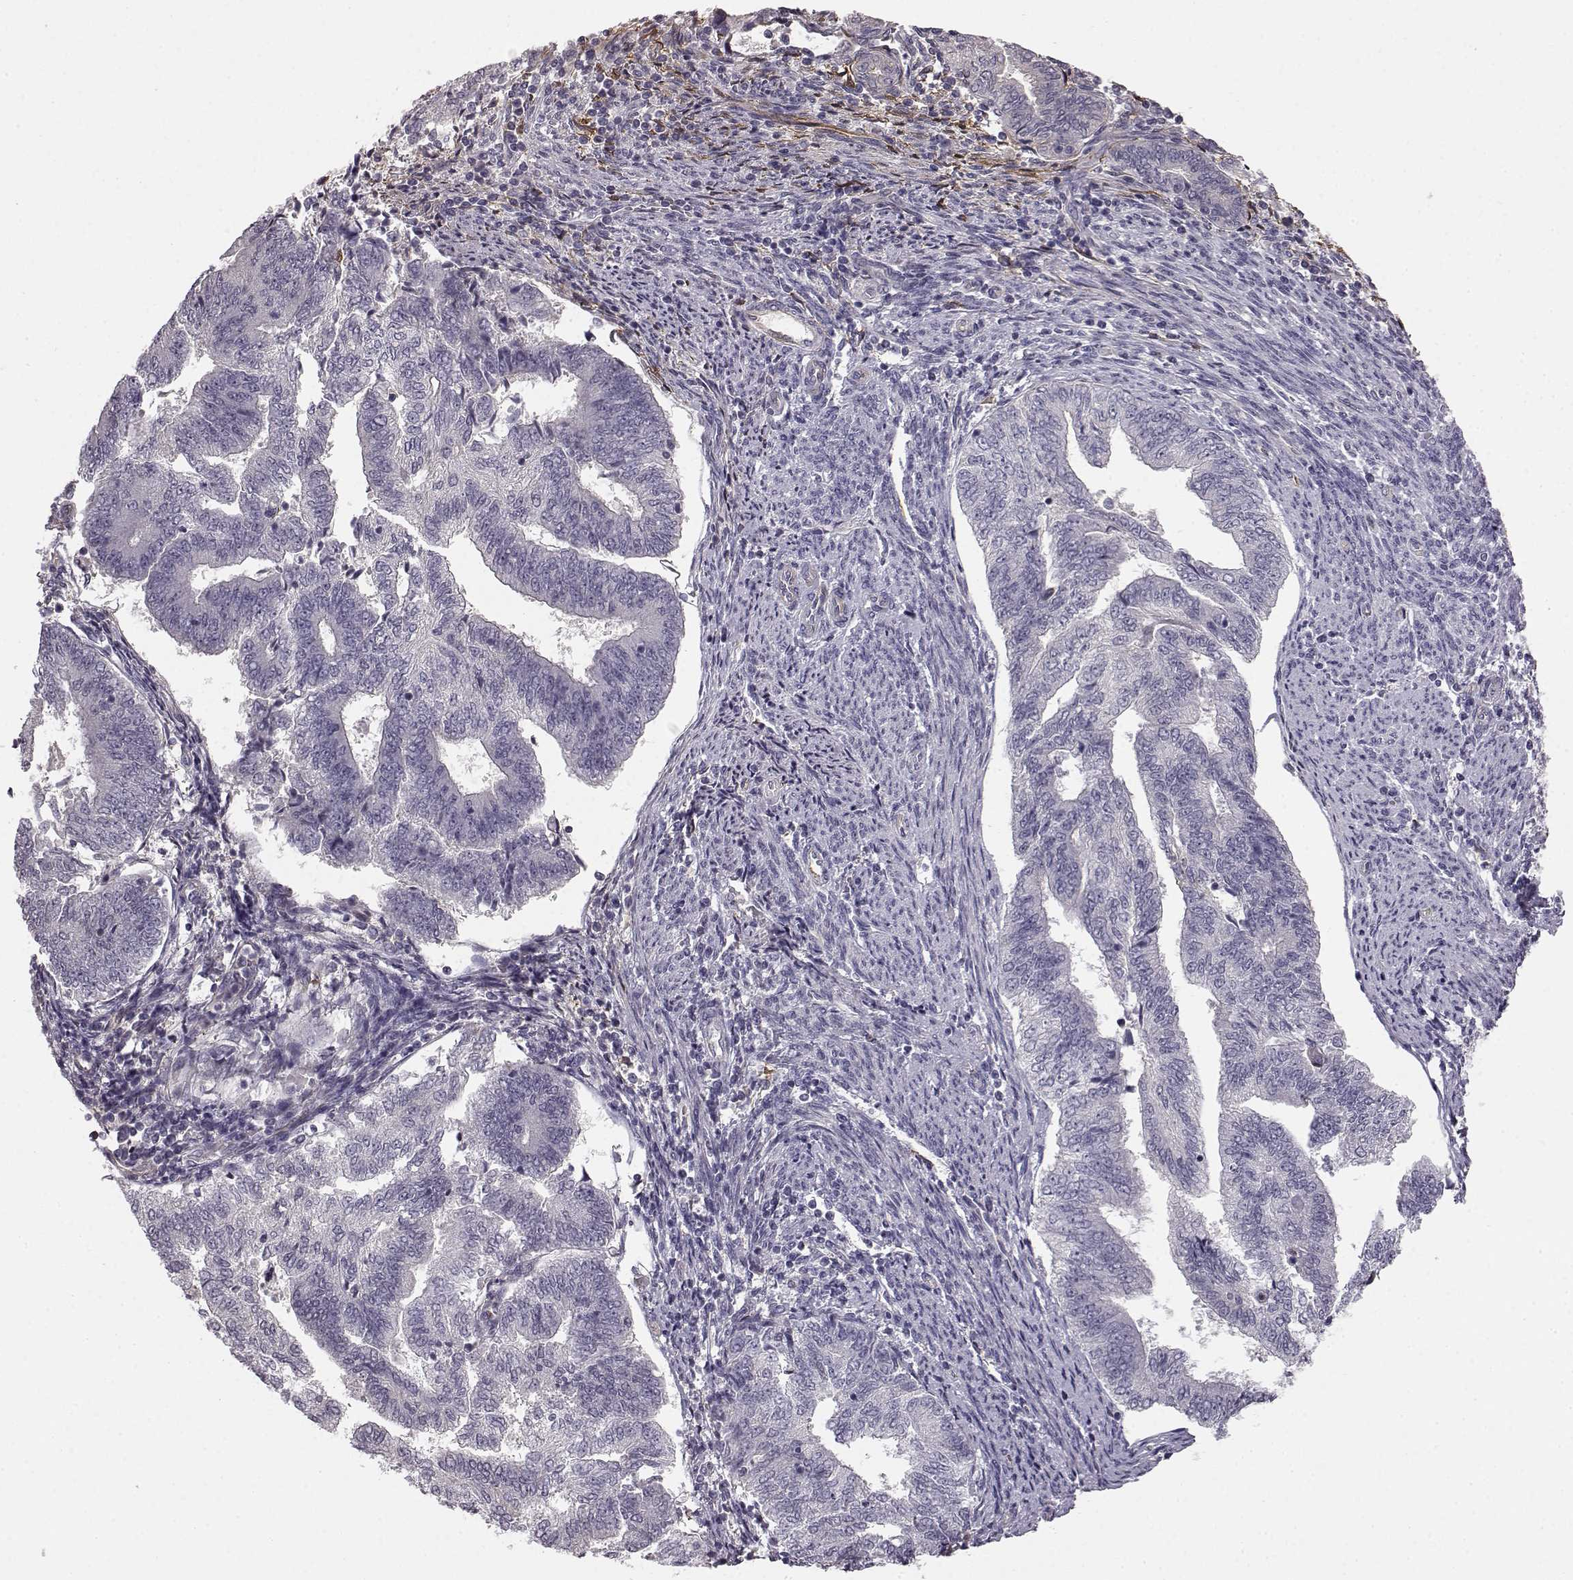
{"staining": {"intensity": "negative", "quantity": "none", "location": "none"}, "tissue": "endometrial cancer", "cell_type": "Tumor cells", "image_type": "cancer", "snomed": [{"axis": "morphology", "description": "Adenocarcinoma, NOS"}, {"axis": "topography", "description": "Endometrium"}], "caption": "Immunohistochemistry micrograph of neoplastic tissue: endometrial adenocarcinoma stained with DAB exhibits no significant protein expression in tumor cells.", "gene": "KRT85", "patient": {"sex": "female", "age": 65}}